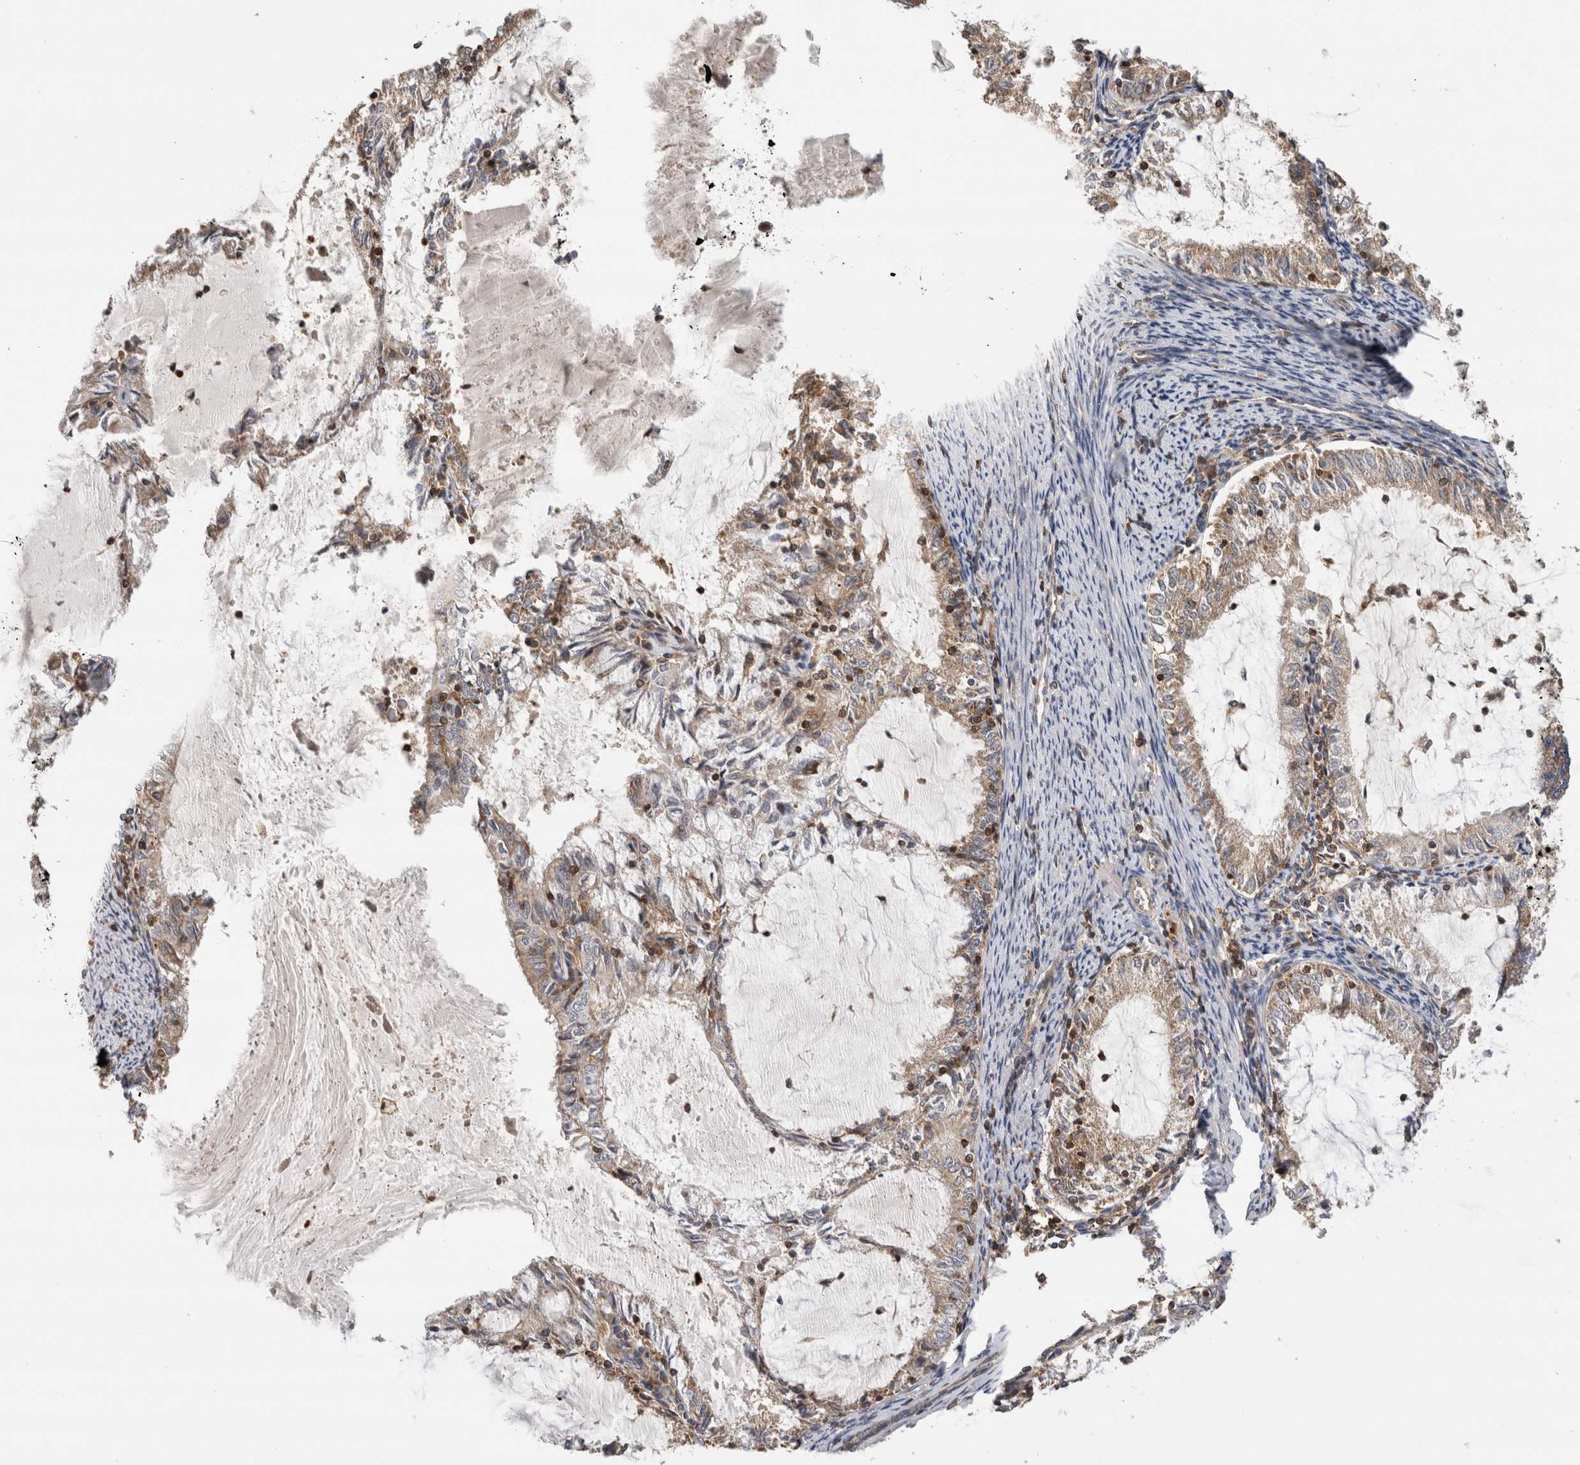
{"staining": {"intensity": "weak", "quantity": ">75%", "location": "cytoplasmic/membranous"}, "tissue": "endometrial cancer", "cell_type": "Tumor cells", "image_type": "cancer", "snomed": [{"axis": "morphology", "description": "Adenocarcinoma, NOS"}, {"axis": "topography", "description": "Endometrium"}], "caption": "Adenocarcinoma (endometrial) was stained to show a protein in brown. There is low levels of weak cytoplasmic/membranous positivity in about >75% of tumor cells. The protein is shown in brown color, while the nuclei are stained blue.", "gene": "GRIK2", "patient": {"sex": "female", "age": 57}}